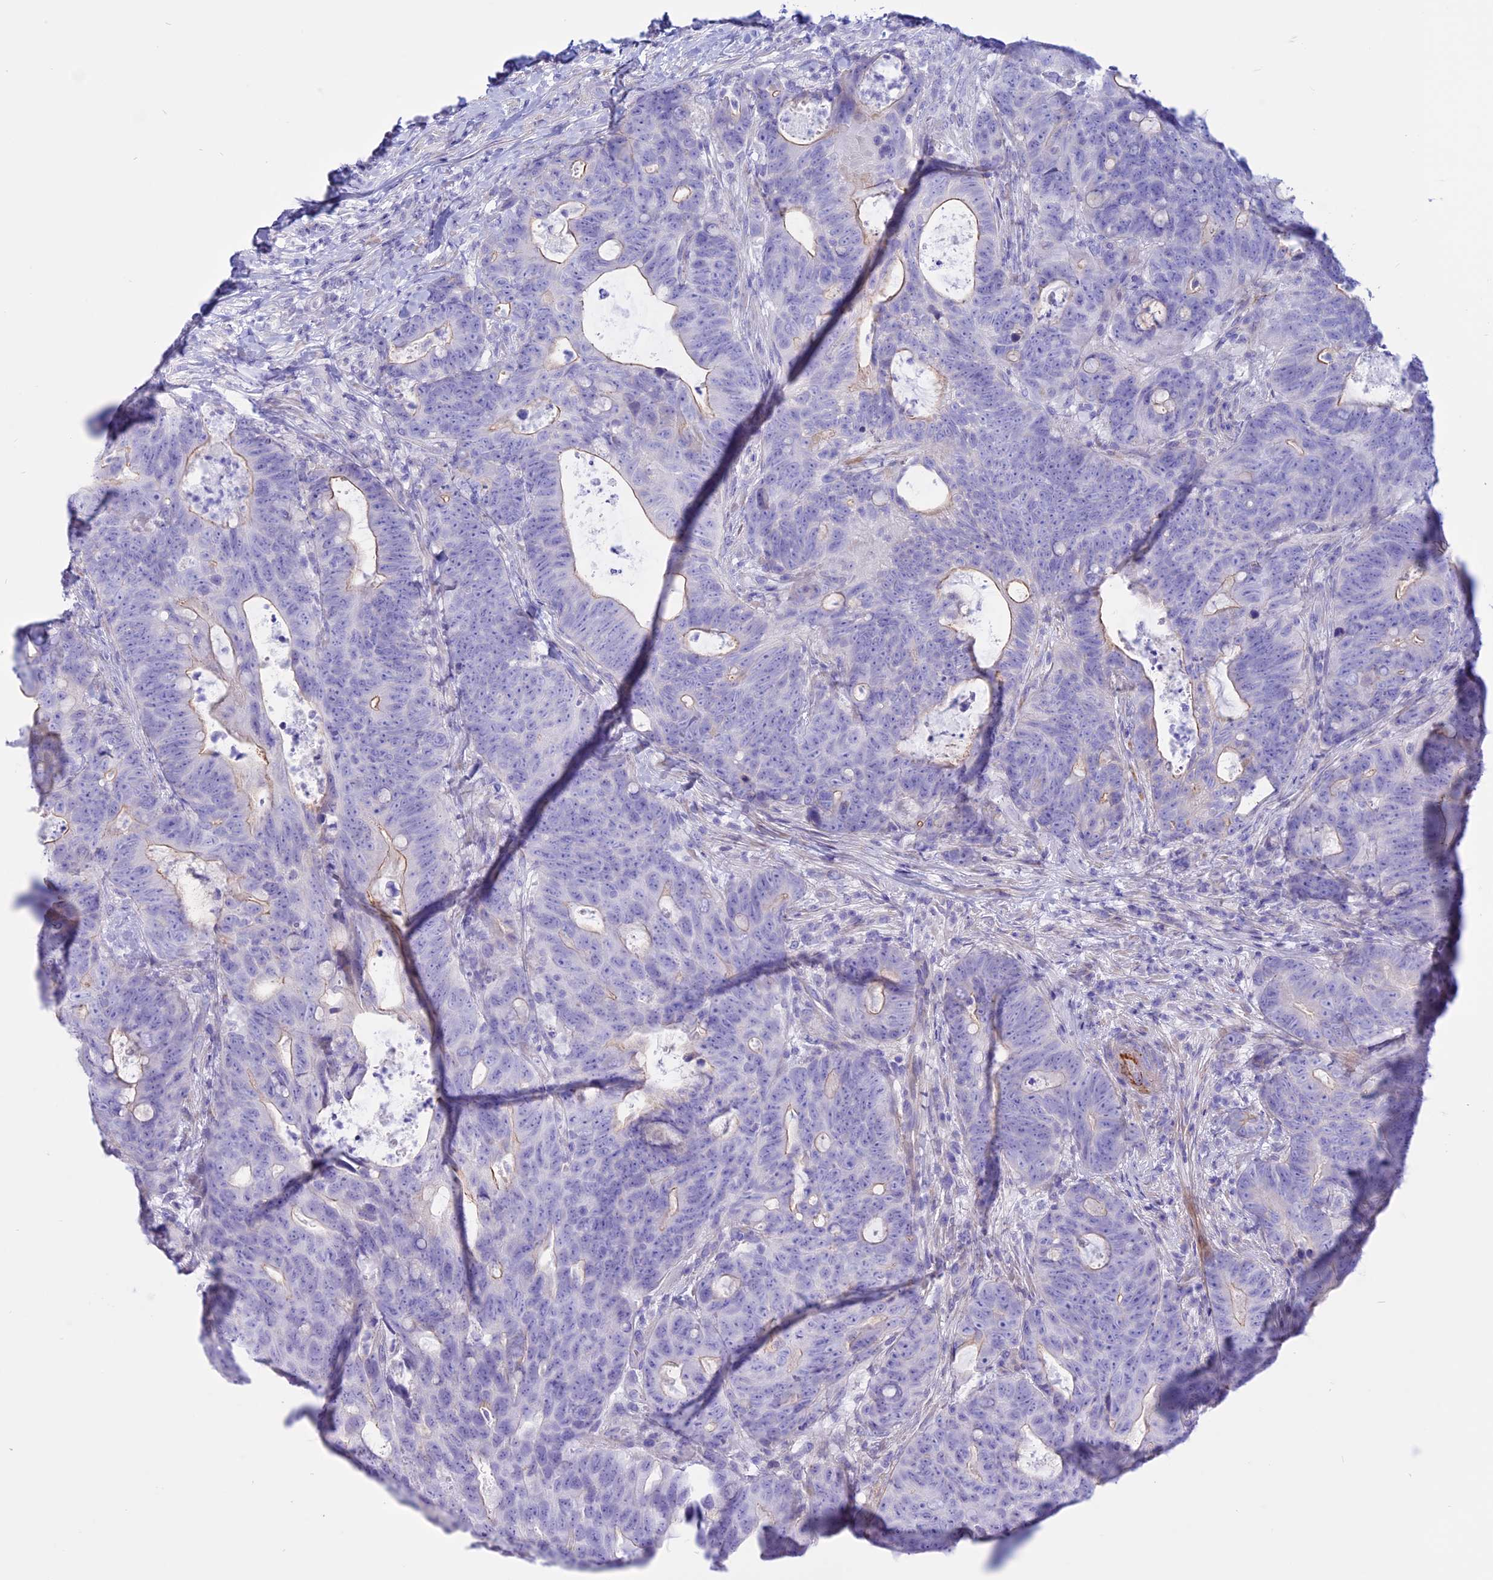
{"staining": {"intensity": "weak", "quantity": "<25%", "location": "cytoplasmic/membranous"}, "tissue": "colorectal cancer", "cell_type": "Tumor cells", "image_type": "cancer", "snomed": [{"axis": "morphology", "description": "Adenocarcinoma, NOS"}, {"axis": "topography", "description": "Colon"}], "caption": "Protein analysis of colorectal cancer demonstrates no significant positivity in tumor cells.", "gene": "SPHKAP", "patient": {"sex": "female", "age": 82}}